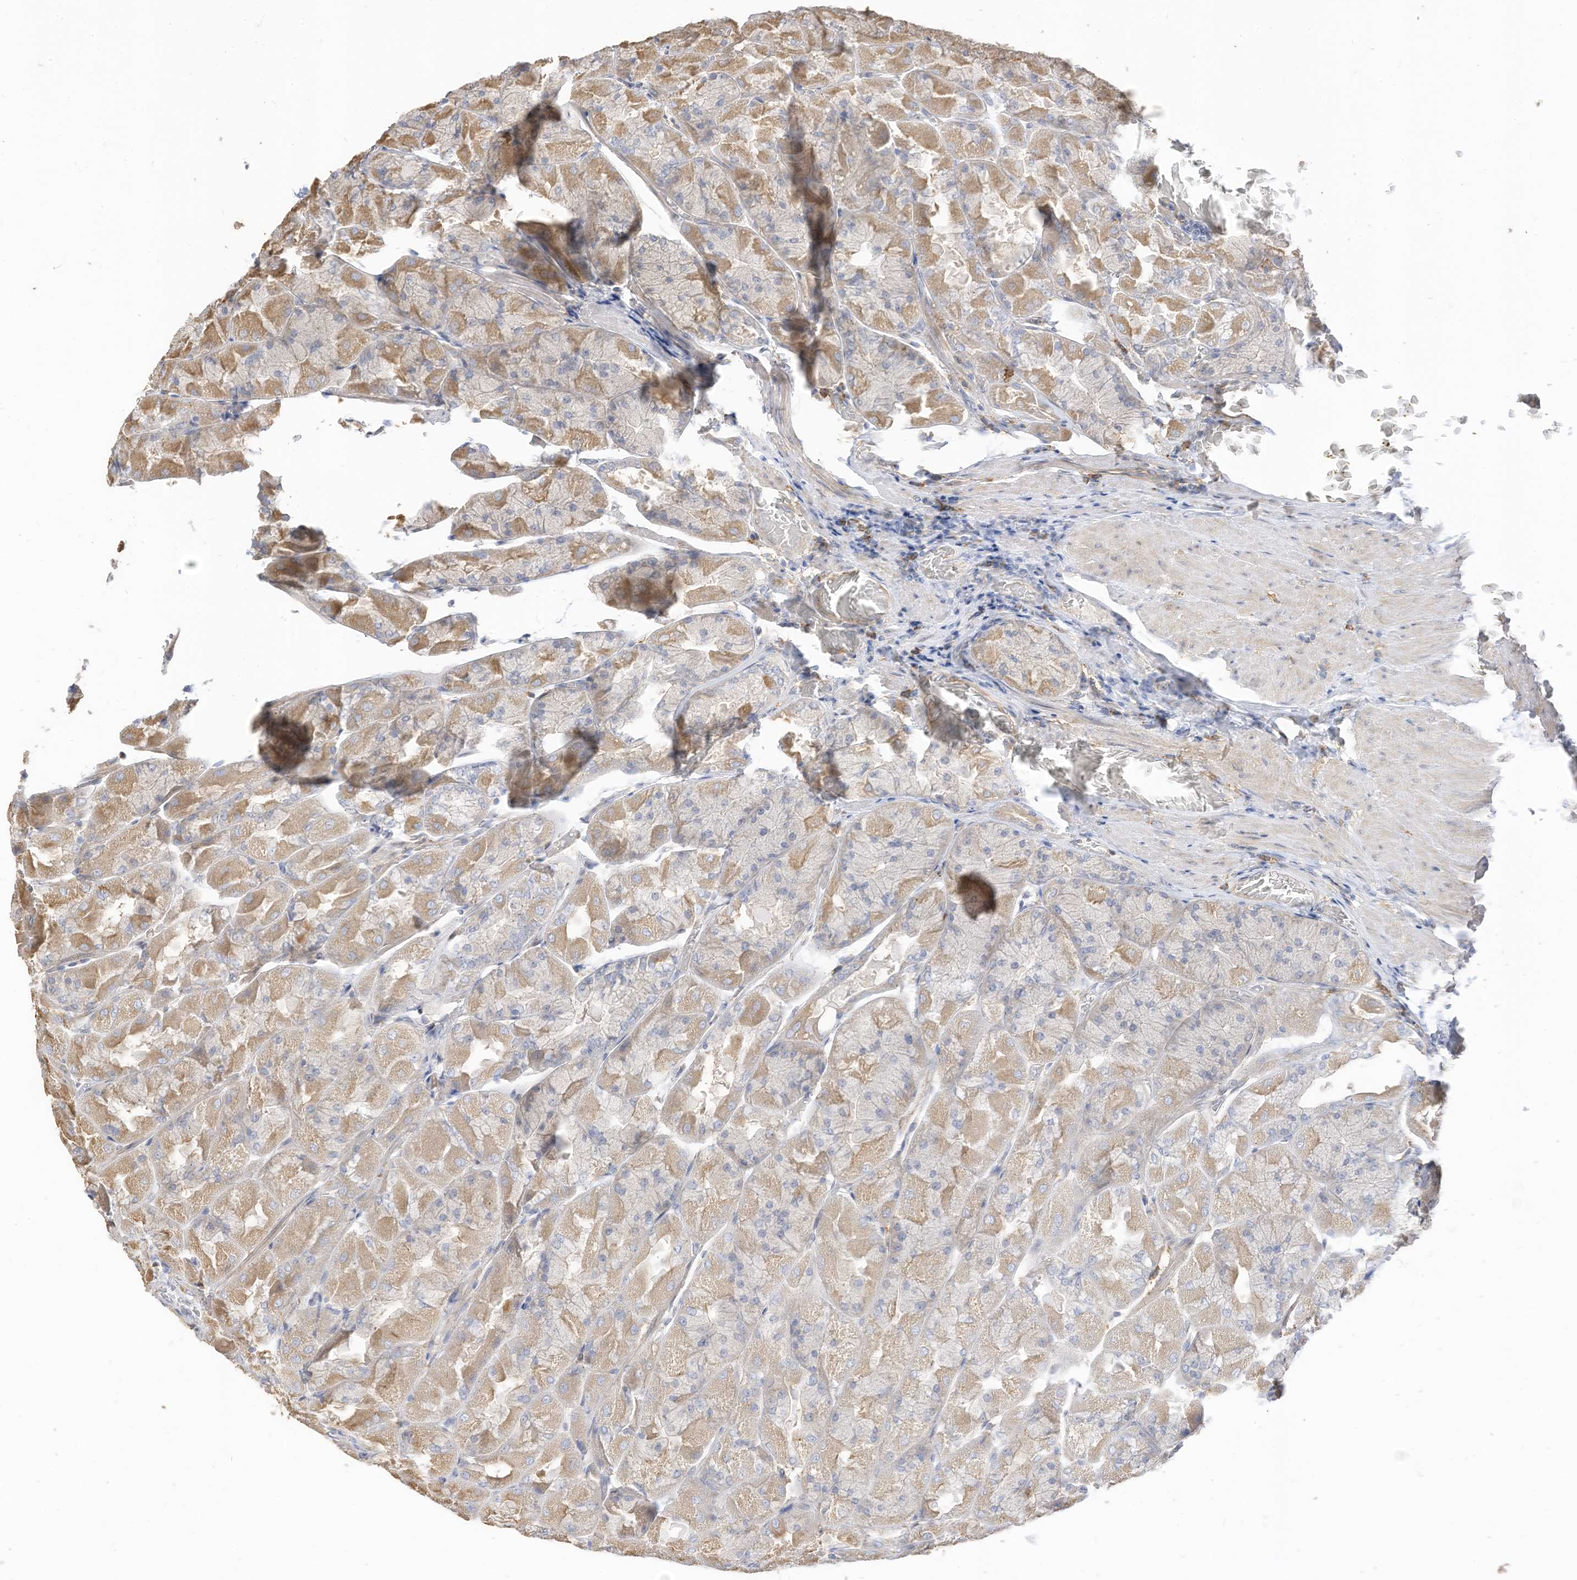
{"staining": {"intensity": "moderate", "quantity": "25%-75%", "location": "cytoplasmic/membranous"}, "tissue": "stomach", "cell_type": "Glandular cells", "image_type": "normal", "snomed": [{"axis": "morphology", "description": "Normal tissue, NOS"}, {"axis": "topography", "description": "Stomach"}], "caption": "A photomicrograph showing moderate cytoplasmic/membranous positivity in about 25%-75% of glandular cells in normal stomach, as visualized by brown immunohistochemical staining.", "gene": "ATP13A1", "patient": {"sex": "female", "age": 61}}